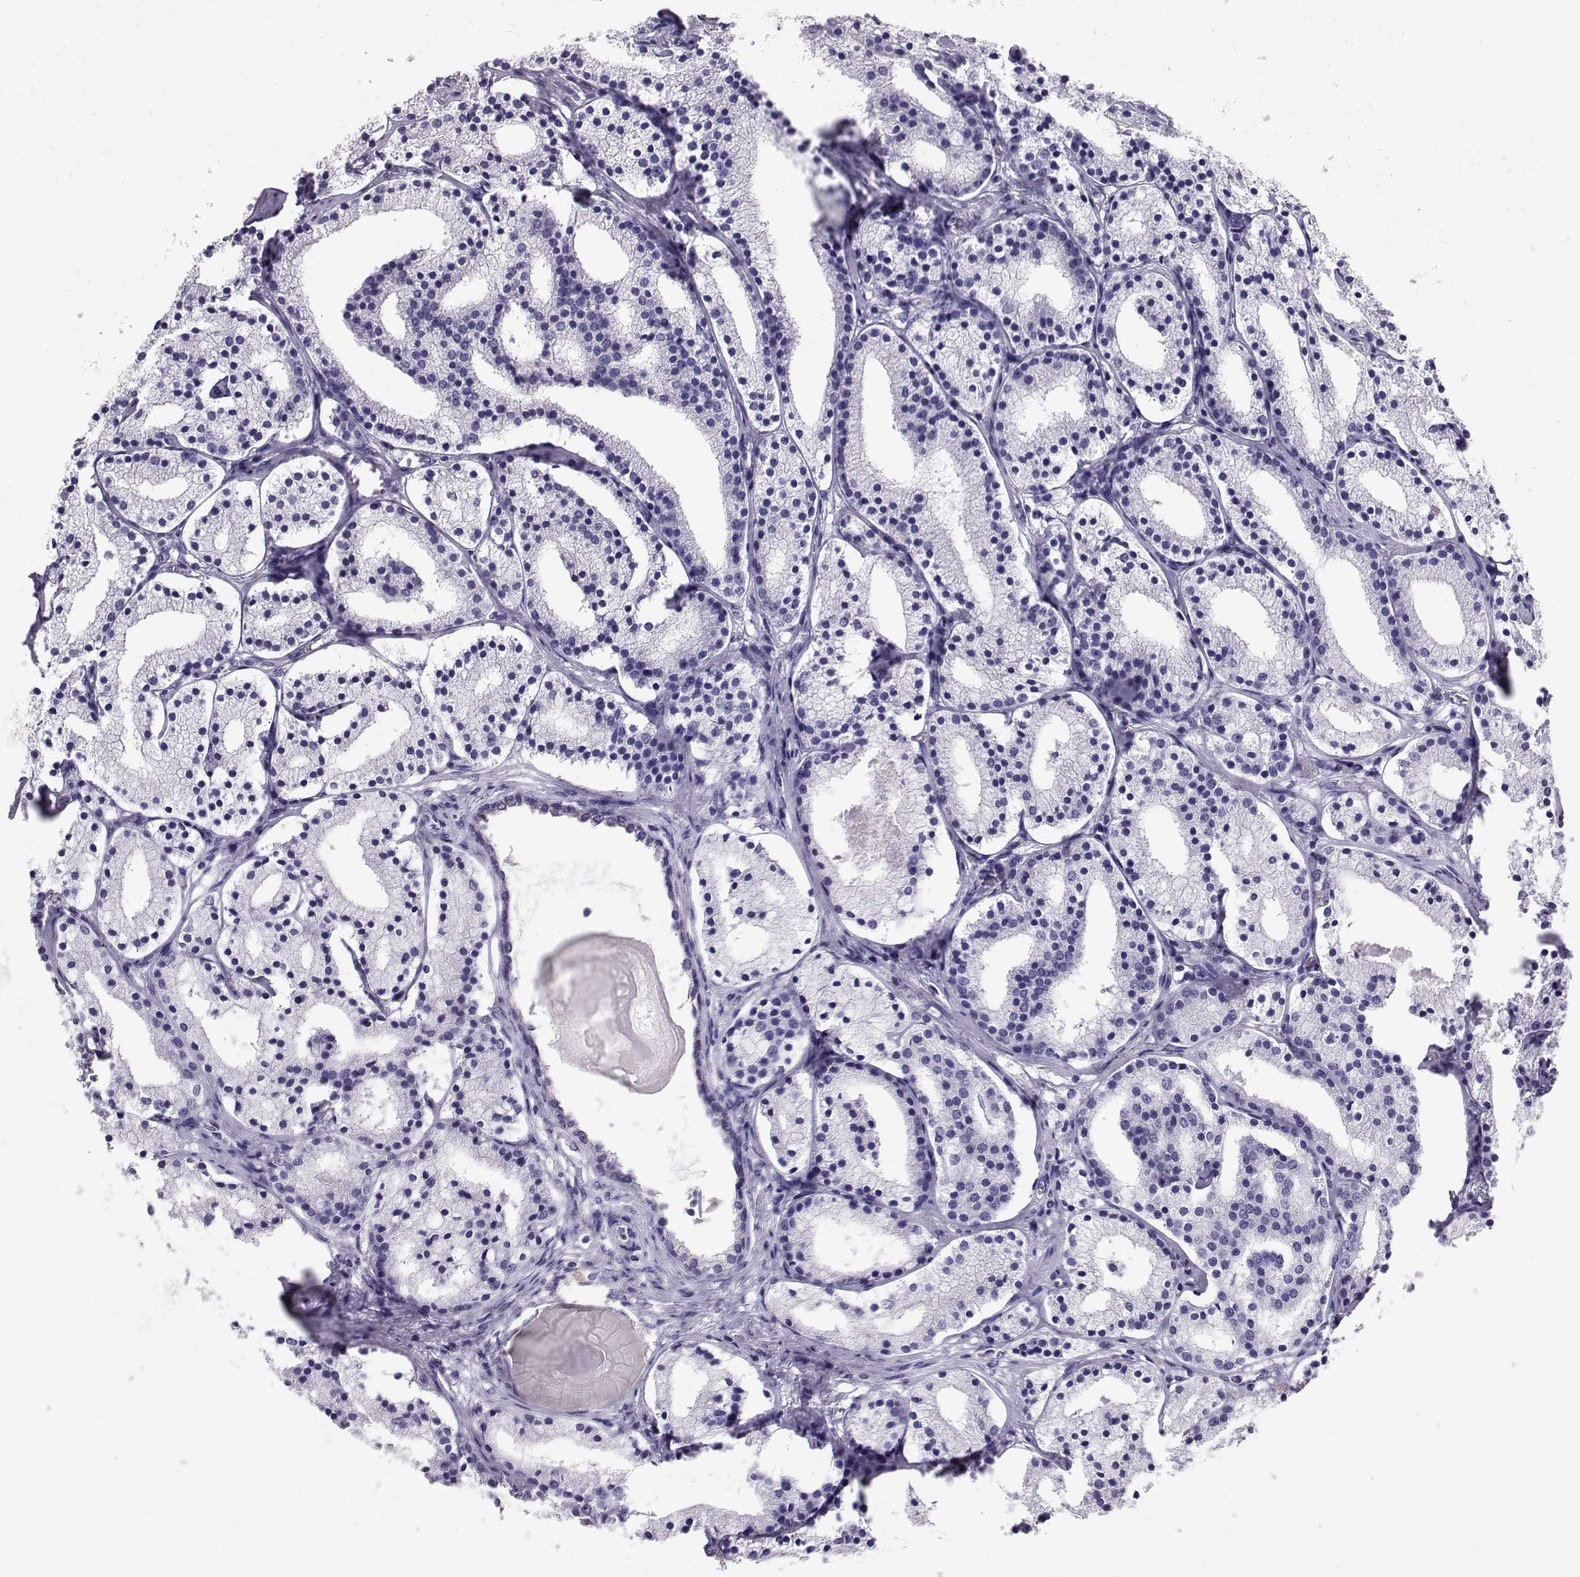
{"staining": {"intensity": "negative", "quantity": "none", "location": "none"}, "tissue": "prostate cancer", "cell_type": "Tumor cells", "image_type": "cancer", "snomed": [{"axis": "morphology", "description": "Adenocarcinoma, NOS"}, {"axis": "topography", "description": "Prostate"}], "caption": "Photomicrograph shows no protein expression in tumor cells of prostate cancer (adenocarcinoma) tissue.", "gene": "DNAAF1", "patient": {"sex": "male", "age": 69}}